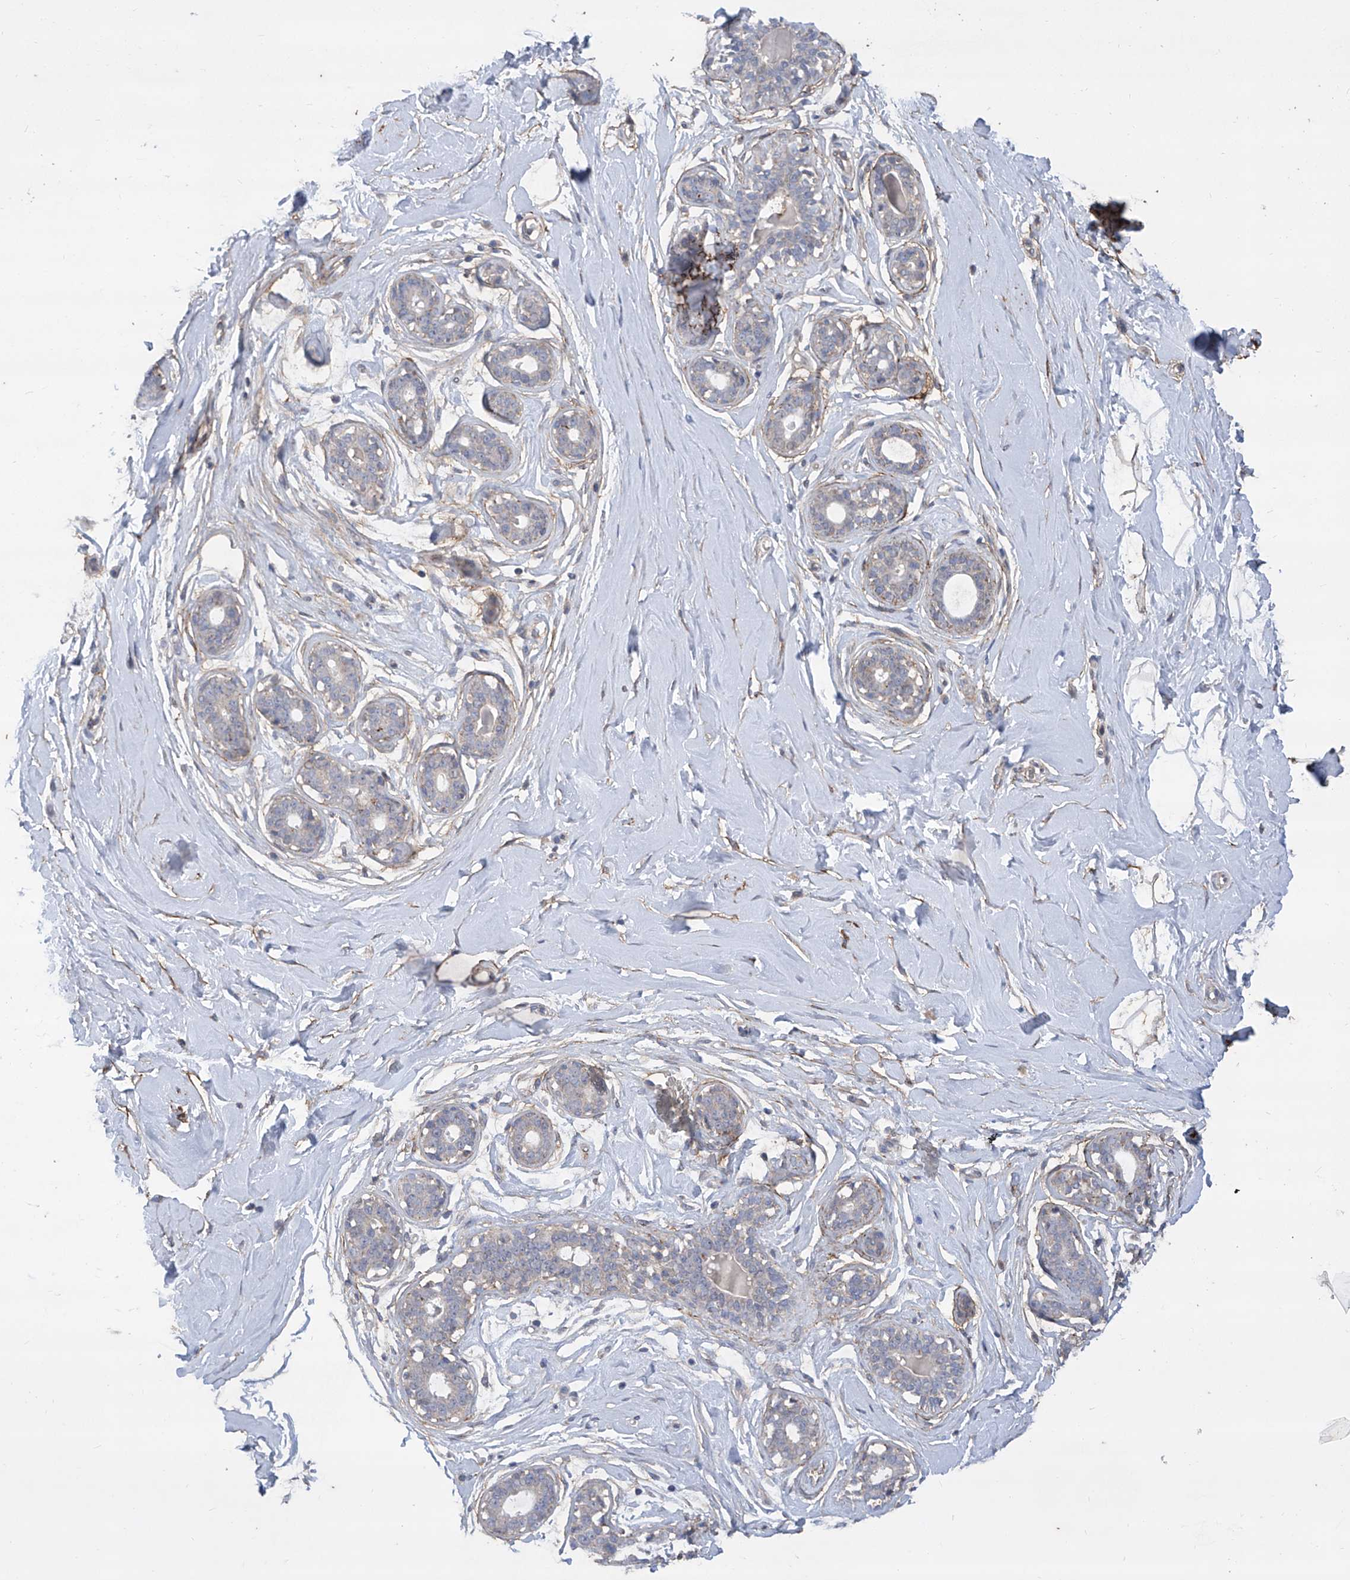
{"staining": {"intensity": "weak", "quantity": "25%-75%", "location": "cytoplasmic/membranous"}, "tissue": "breast", "cell_type": "Adipocytes", "image_type": "normal", "snomed": [{"axis": "morphology", "description": "Normal tissue, NOS"}, {"axis": "morphology", "description": "Adenoma, NOS"}, {"axis": "topography", "description": "Breast"}], "caption": "Weak cytoplasmic/membranous expression for a protein is seen in about 25%-75% of adipocytes of normal breast using IHC.", "gene": "TXNIP", "patient": {"sex": "female", "age": 23}}